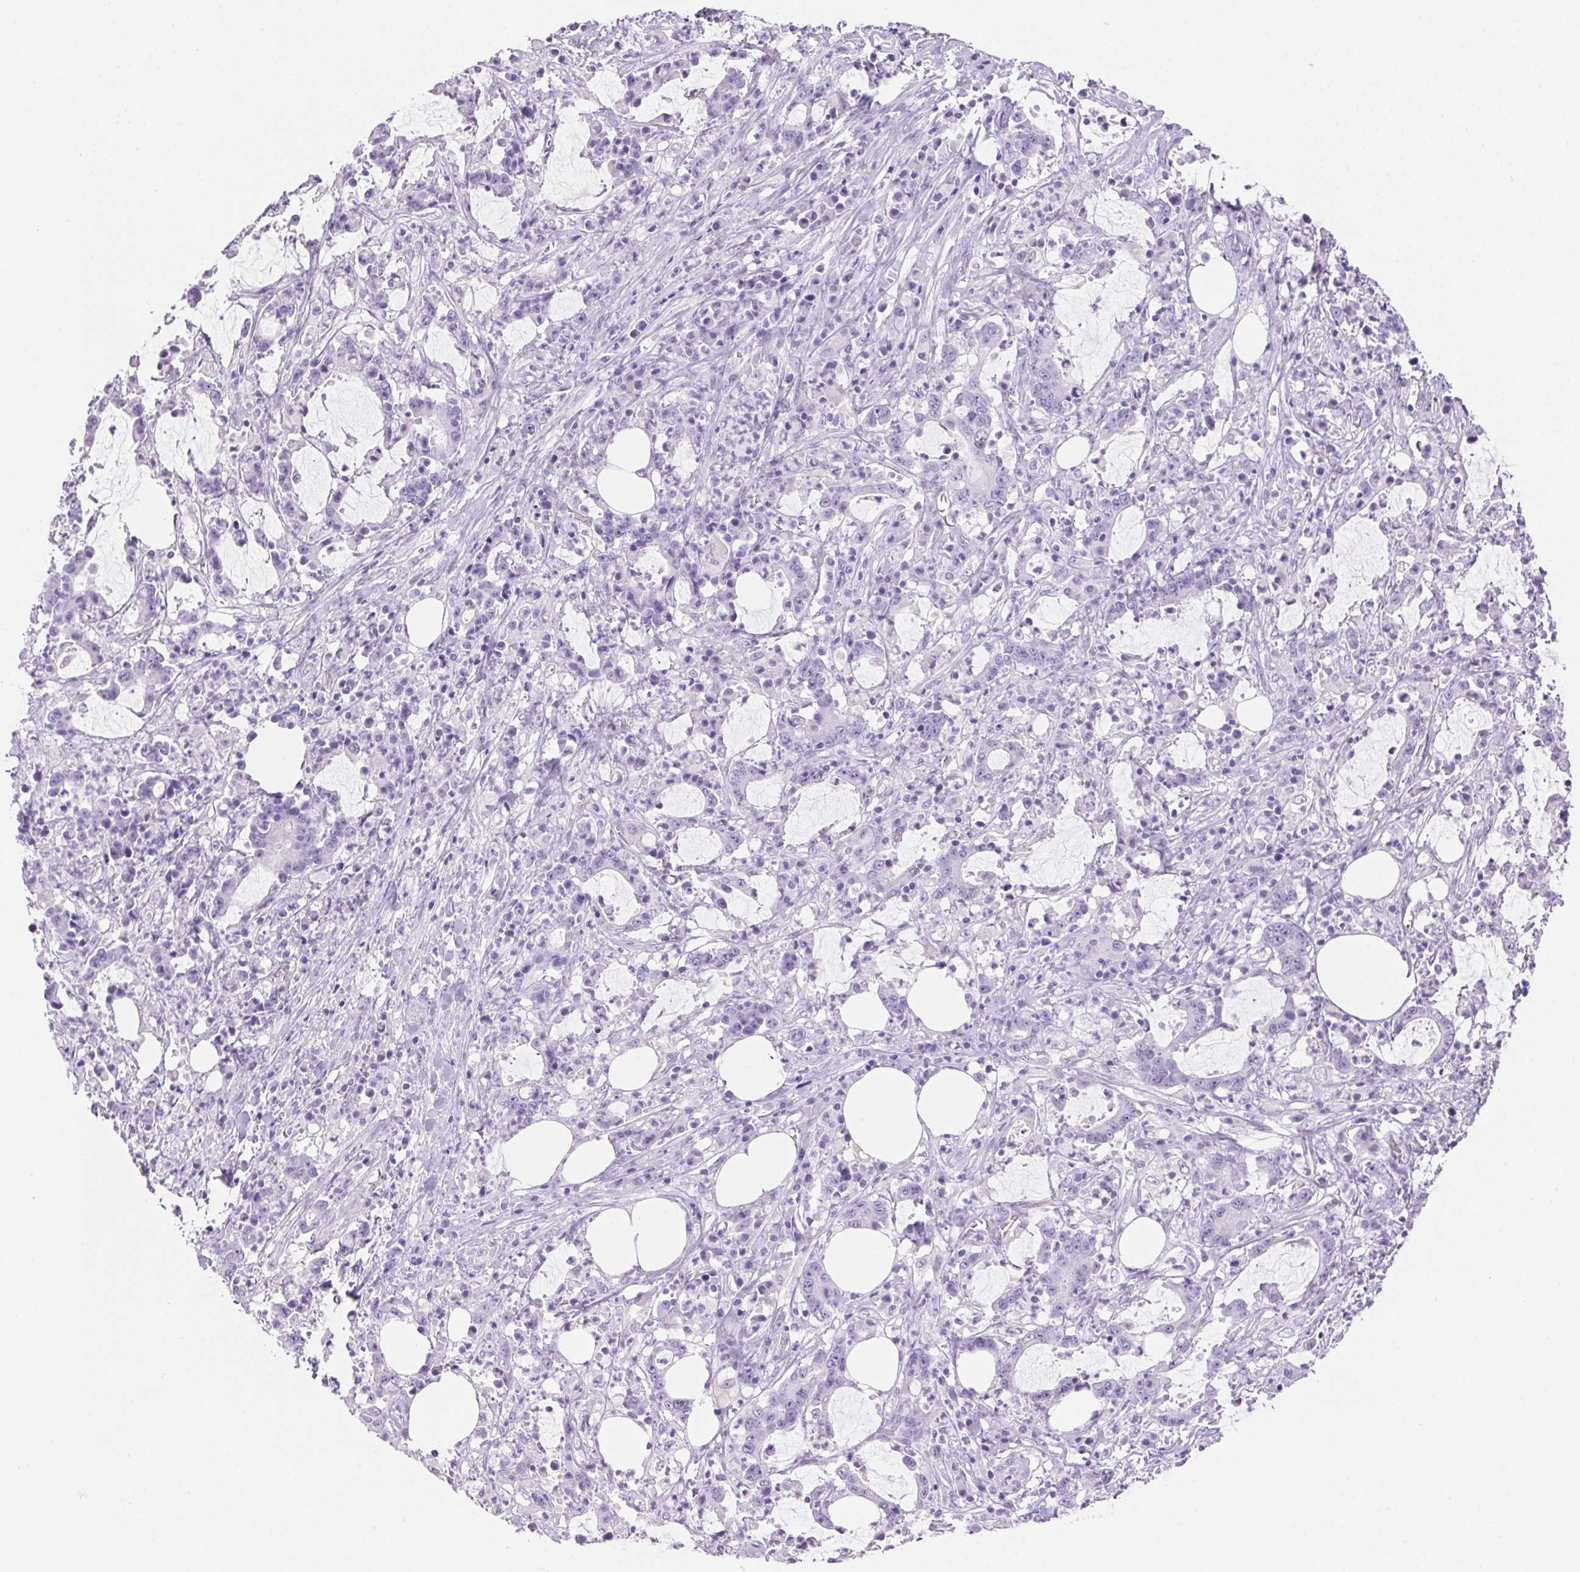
{"staining": {"intensity": "negative", "quantity": "none", "location": "none"}, "tissue": "stomach cancer", "cell_type": "Tumor cells", "image_type": "cancer", "snomed": [{"axis": "morphology", "description": "Adenocarcinoma, NOS"}, {"axis": "topography", "description": "Stomach, upper"}], "caption": "Tumor cells are negative for protein expression in human stomach cancer.", "gene": "DHCR24", "patient": {"sex": "male", "age": 68}}